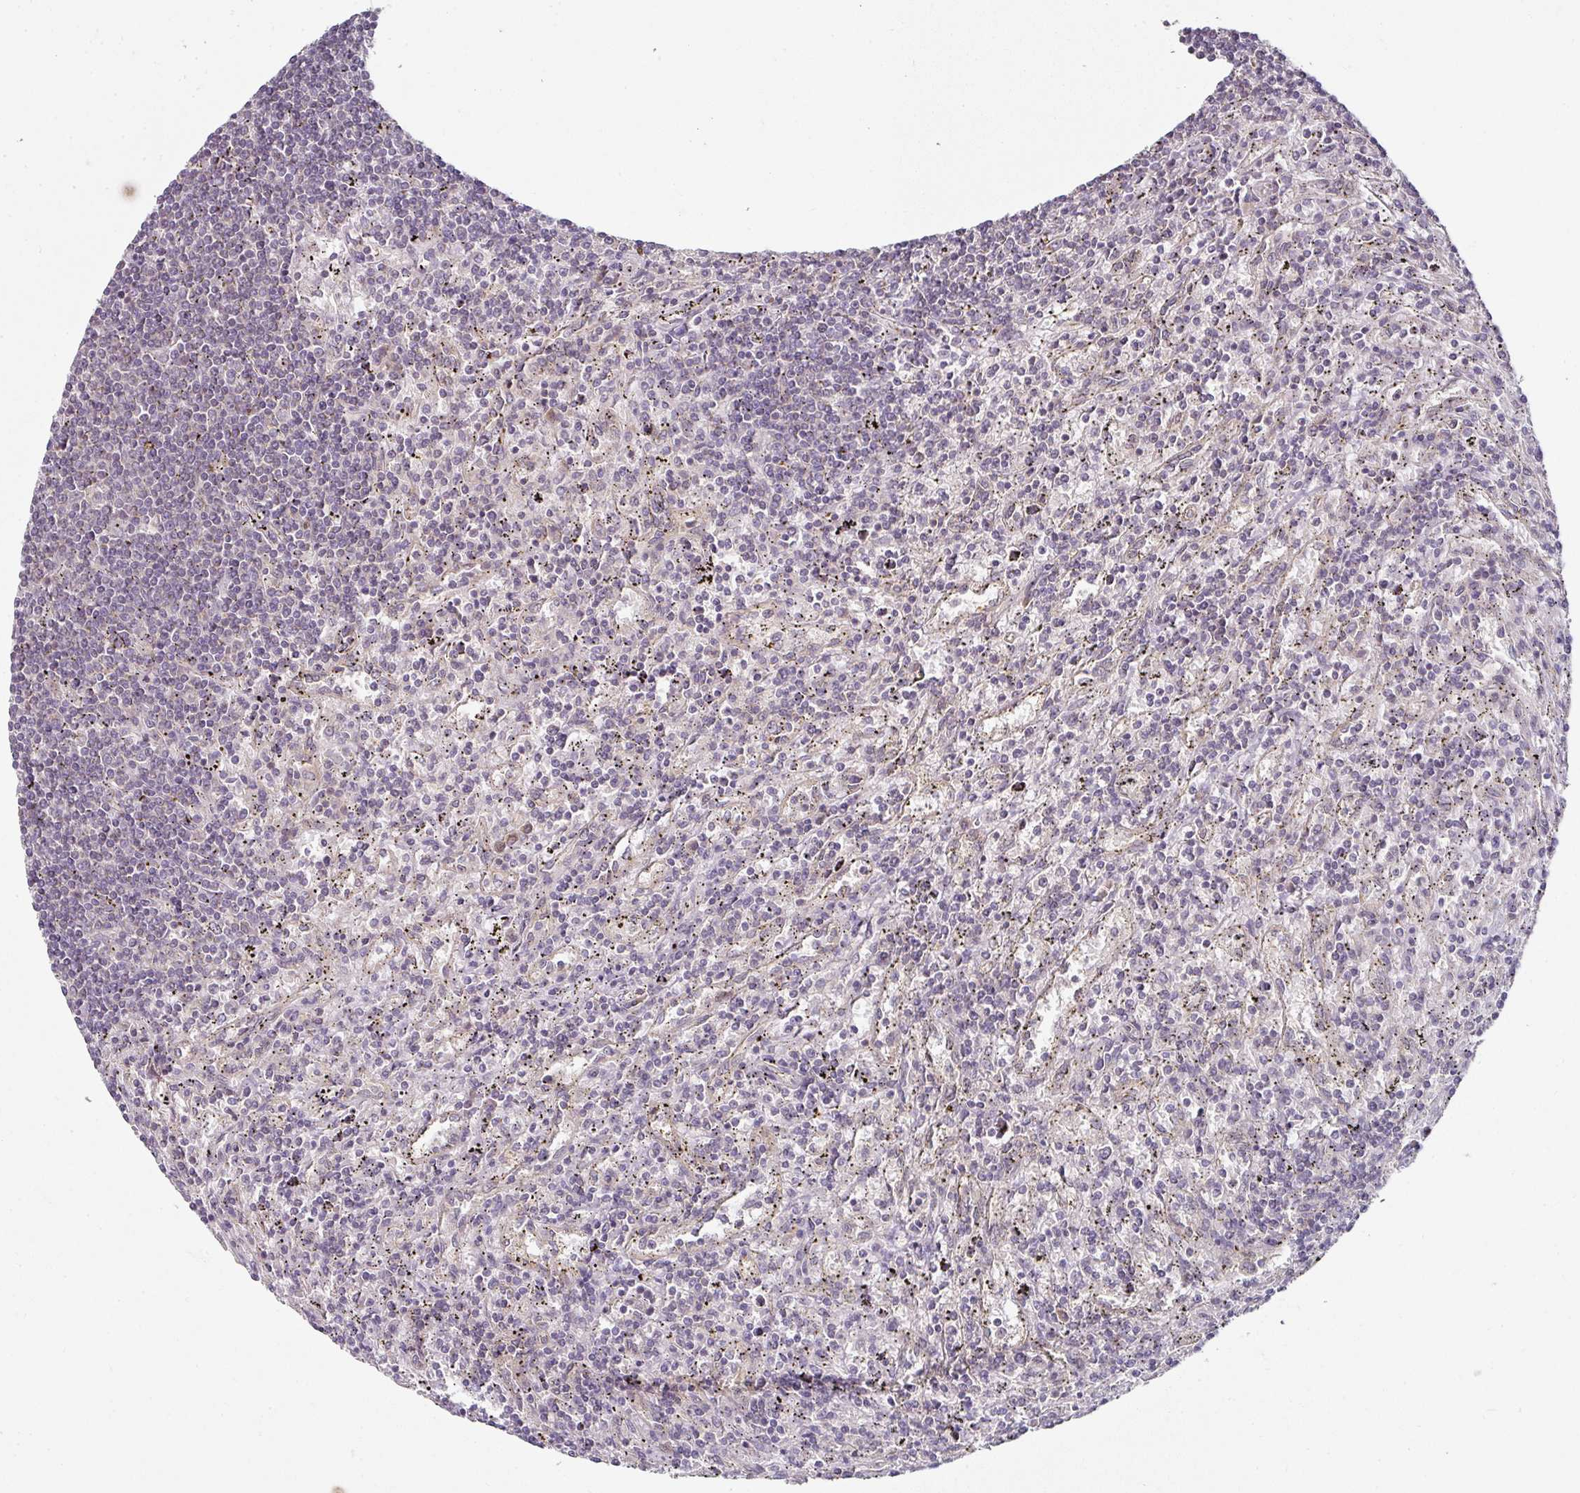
{"staining": {"intensity": "negative", "quantity": "none", "location": "none"}, "tissue": "lymphoma", "cell_type": "Tumor cells", "image_type": "cancer", "snomed": [{"axis": "morphology", "description": "Malignant lymphoma, non-Hodgkin's type, Low grade"}, {"axis": "topography", "description": "Spleen"}], "caption": "A high-resolution histopathology image shows immunohistochemistry staining of lymphoma, which shows no significant staining in tumor cells. (Brightfield microscopy of DAB (3,3'-diaminobenzidine) immunohistochemistry at high magnification).", "gene": "MAP2K2", "patient": {"sex": "male", "age": 76}}